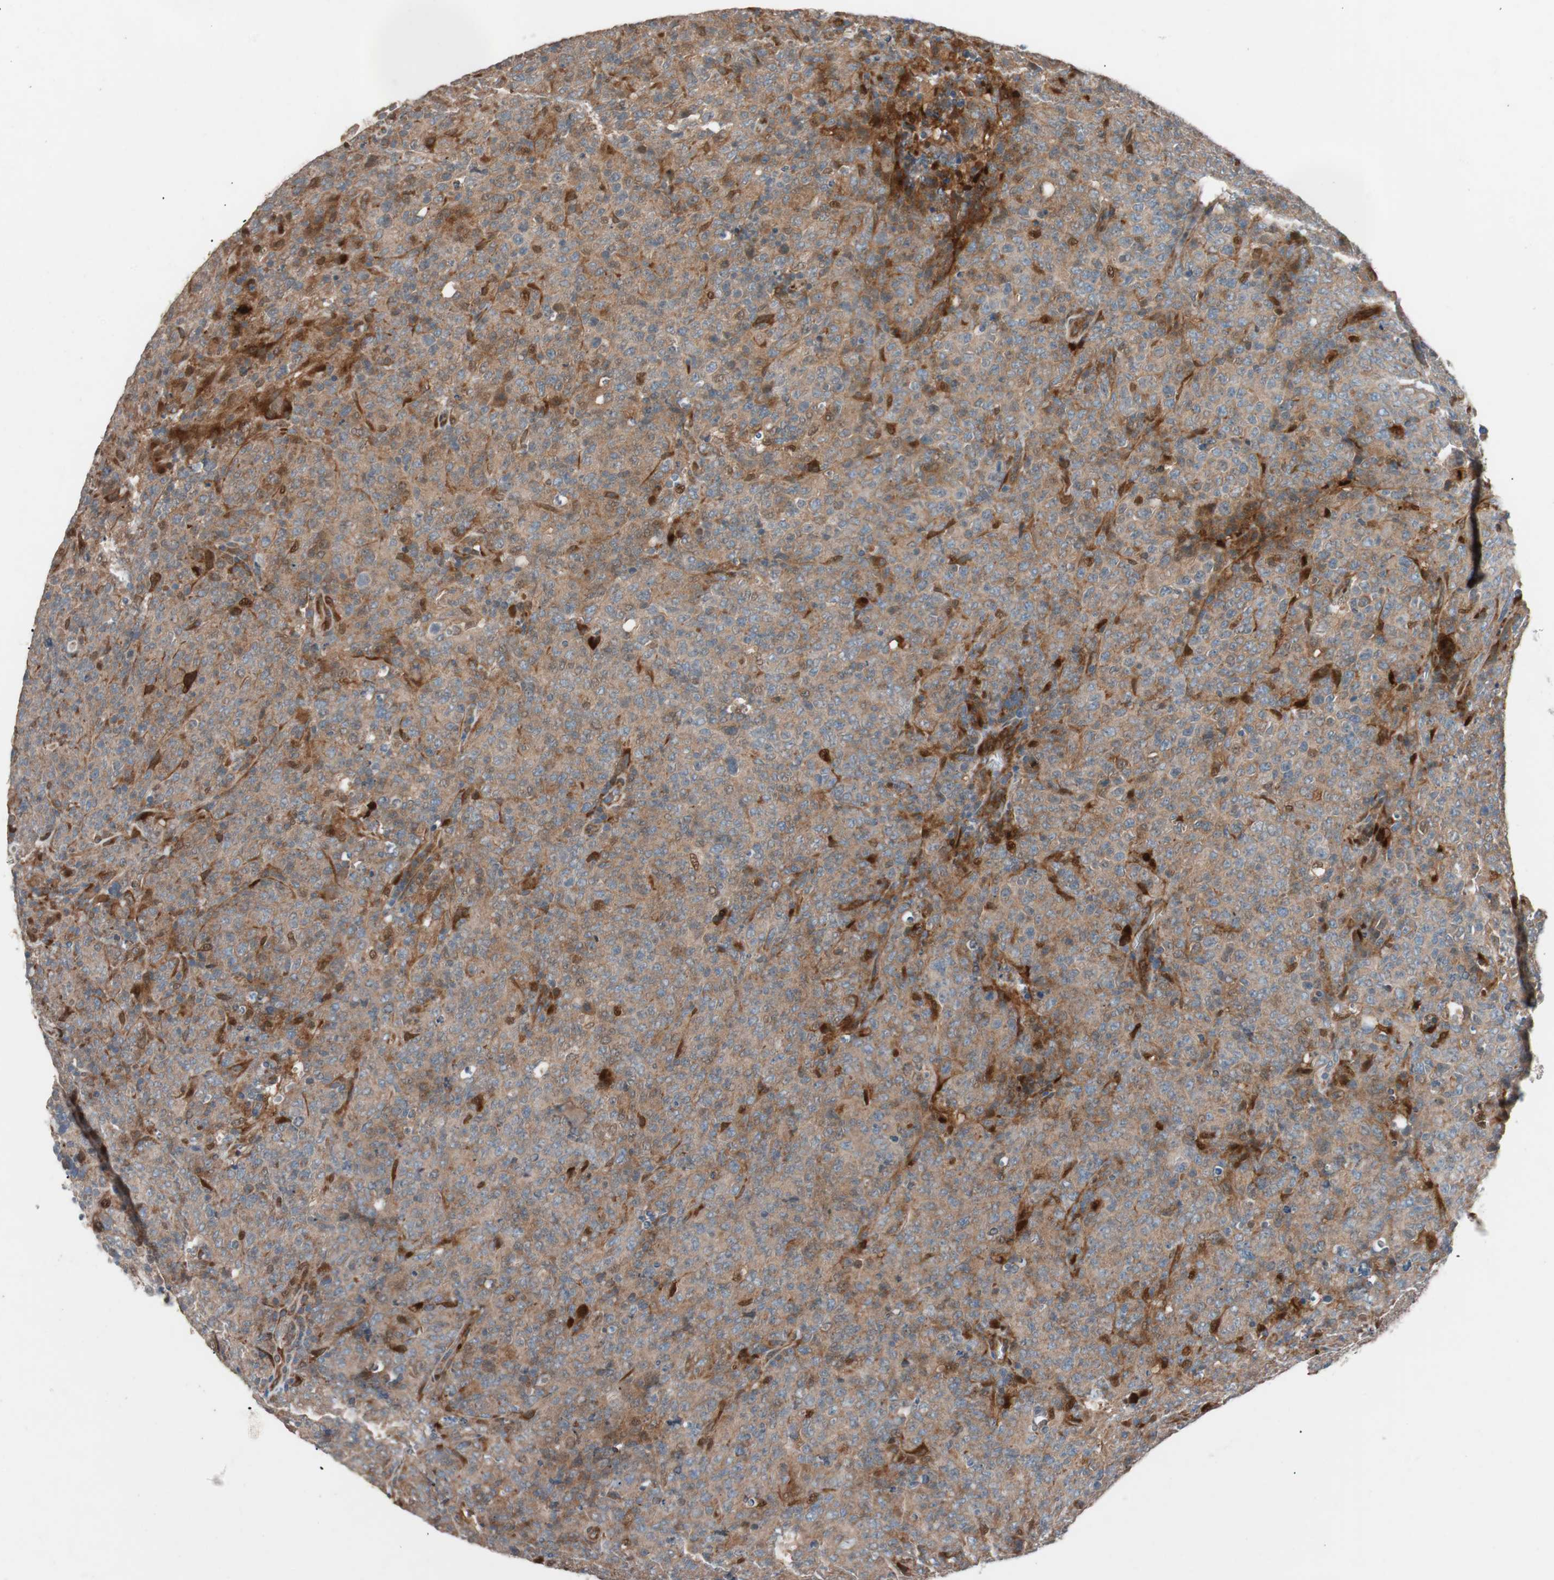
{"staining": {"intensity": "moderate", "quantity": ">75%", "location": "cytoplasmic/membranous"}, "tissue": "lymphoma", "cell_type": "Tumor cells", "image_type": "cancer", "snomed": [{"axis": "morphology", "description": "Malignant lymphoma, non-Hodgkin's type, High grade"}, {"axis": "topography", "description": "Tonsil"}], "caption": "Immunohistochemistry of human lymphoma demonstrates medium levels of moderate cytoplasmic/membranous positivity in approximately >75% of tumor cells. The staining is performed using DAB (3,3'-diaminobenzidine) brown chromogen to label protein expression. The nuclei are counter-stained blue using hematoxylin.", "gene": "FAAH", "patient": {"sex": "female", "age": 36}}